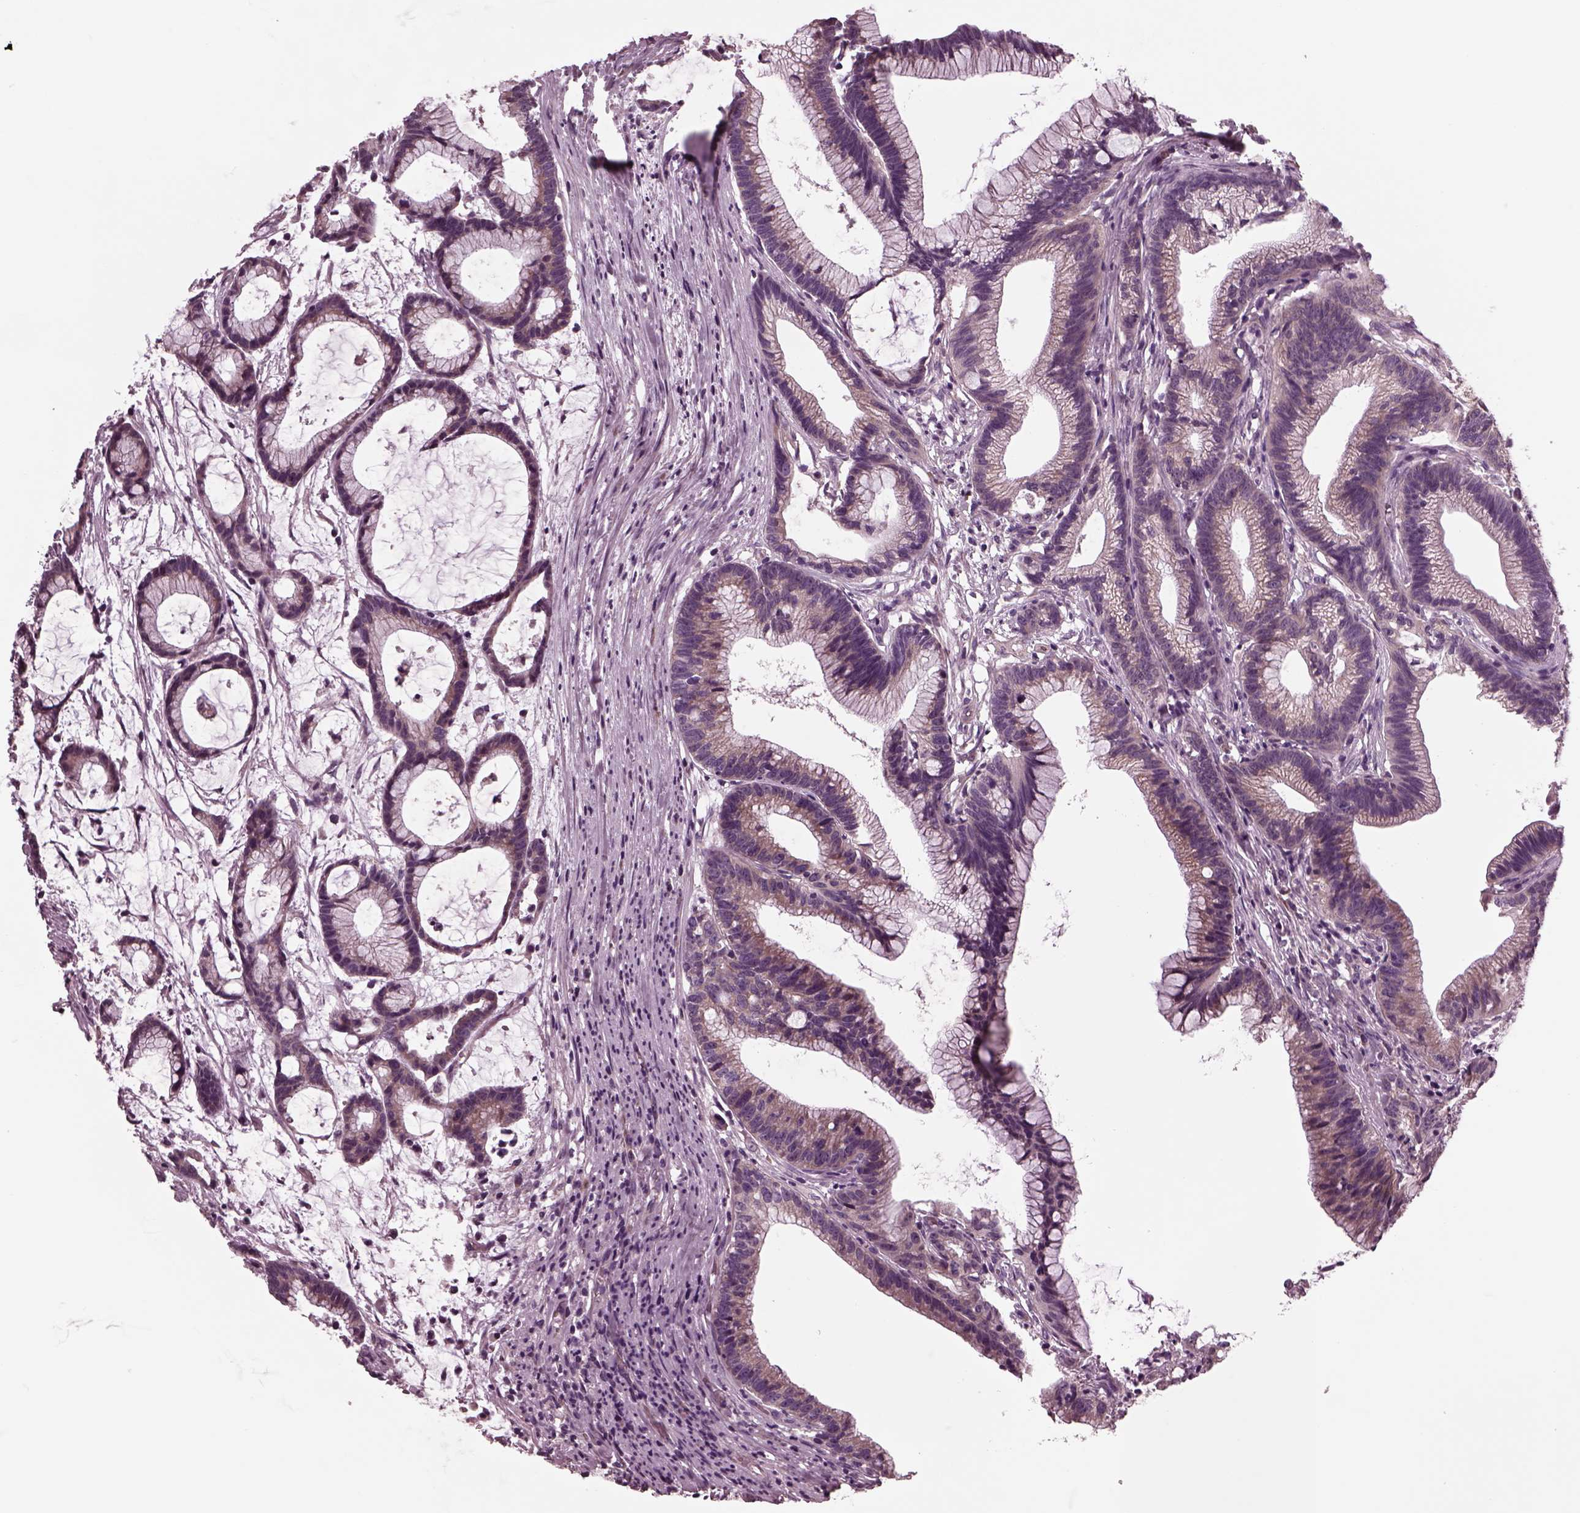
{"staining": {"intensity": "weak", "quantity": "25%-75%", "location": "cytoplasmic/membranous"}, "tissue": "colorectal cancer", "cell_type": "Tumor cells", "image_type": "cancer", "snomed": [{"axis": "morphology", "description": "Adenocarcinoma, NOS"}, {"axis": "topography", "description": "Colon"}], "caption": "Protein analysis of colorectal cancer (adenocarcinoma) tissue reveals weak cytoplasmic/membranous expression in approximately 25%-75% of tumor cells. Using DAB (brown) and hematoxylin (blue) stains, captured at high magnification using brightfield microscopy.", "gene": "AP4M1", "patient": {"sex": "female", "age": 78}}